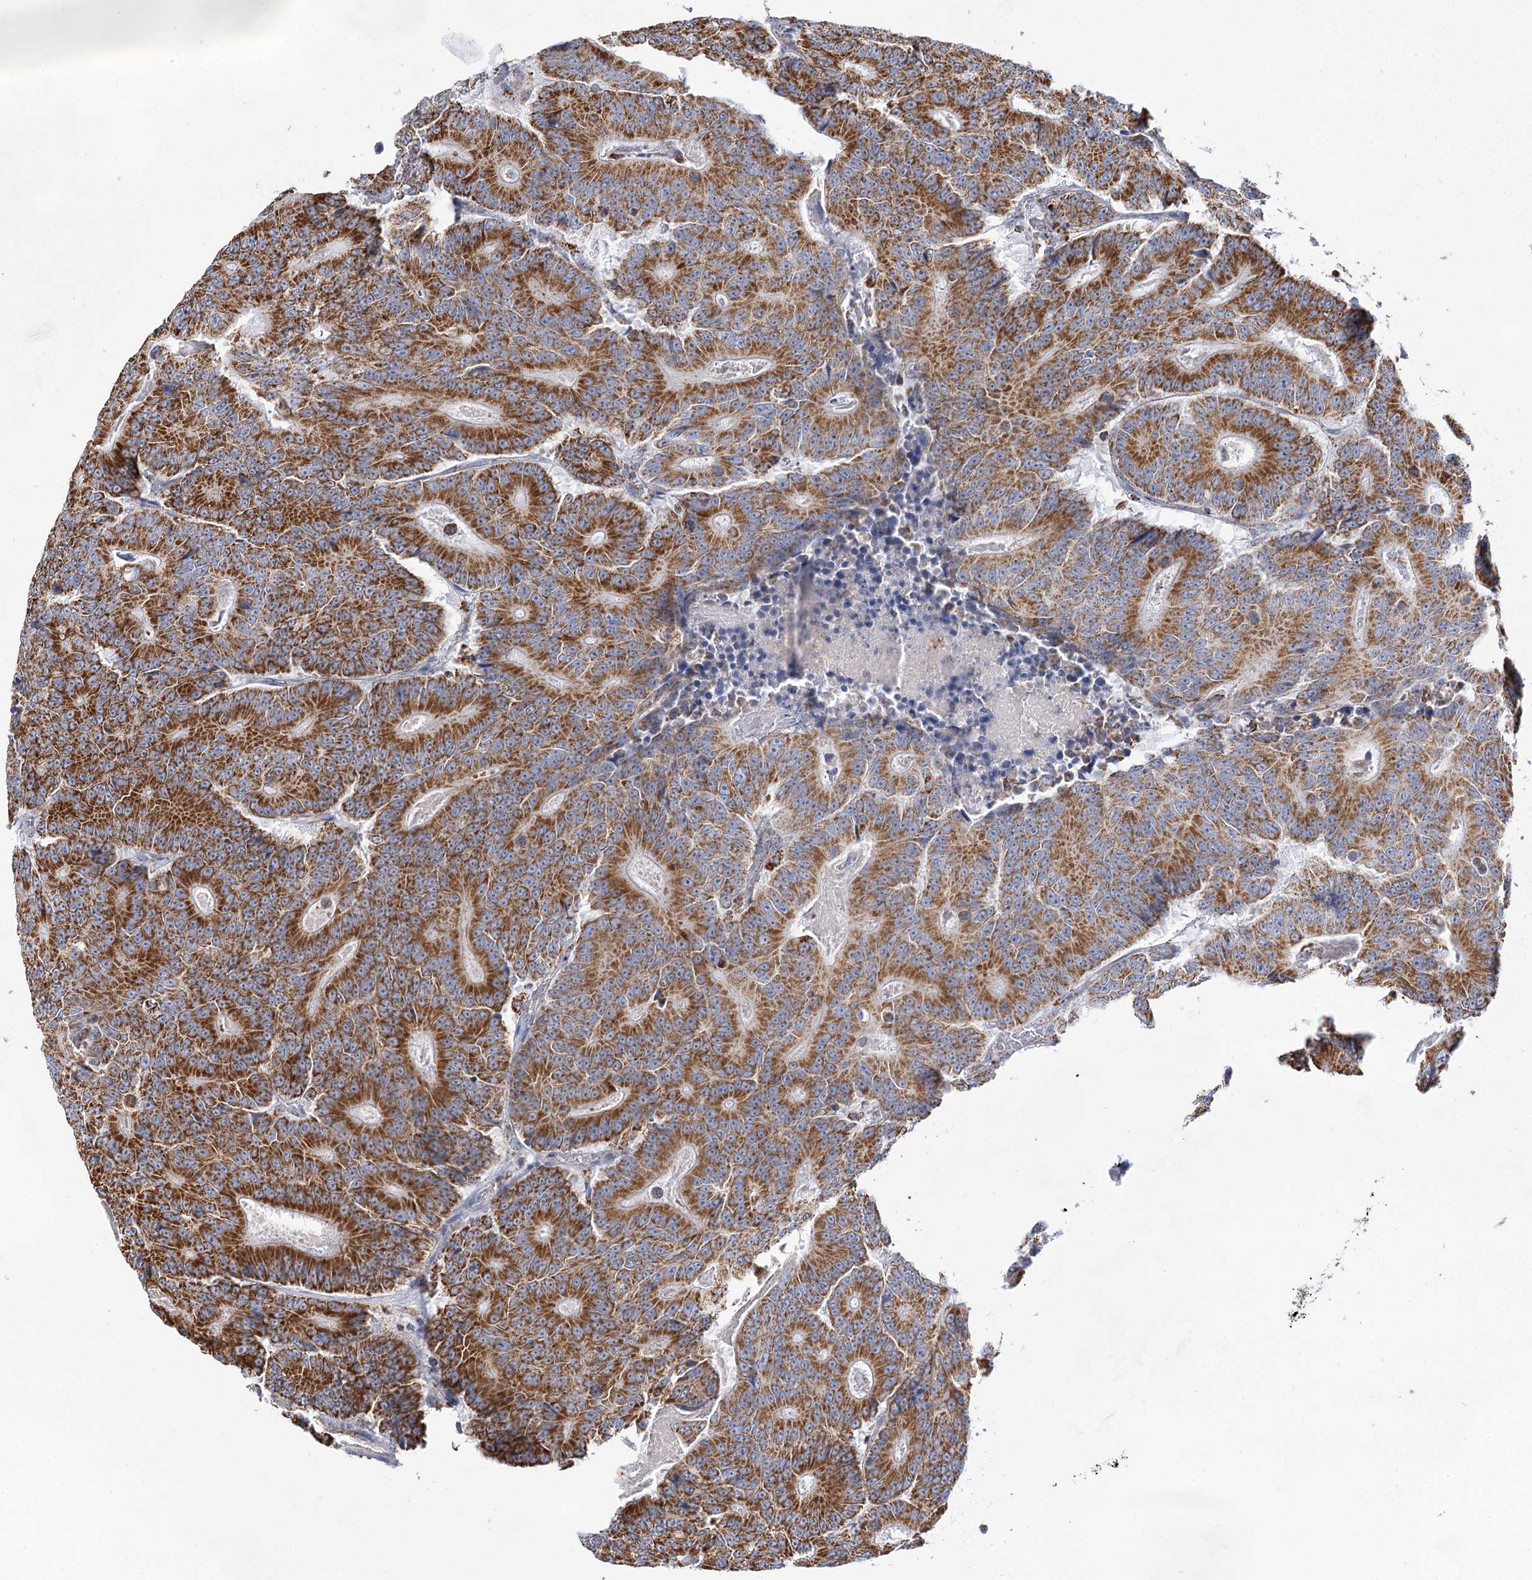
{"staining": {"intensity": "strong", "quantity": ">75%", "location": "cytoplasmic/membranous"}, "tissue": "colorectal cancer", "cell_type": "Tumor cells", "image_type": "cancer", "snomed": [{"axis": "morphology", "description": "Adenocarcinoma, NOS"}, {"axis": "topography", "description": "Colon"}], "caption": "IHC image of colorectal cancer stained for a protein (brown), which demonstrates high levels of strong cytoplasmic/membranous expression in about >75% of tumor cells.", "gene": "NADK2", "patient": {"sex": "male", "age": 83}}